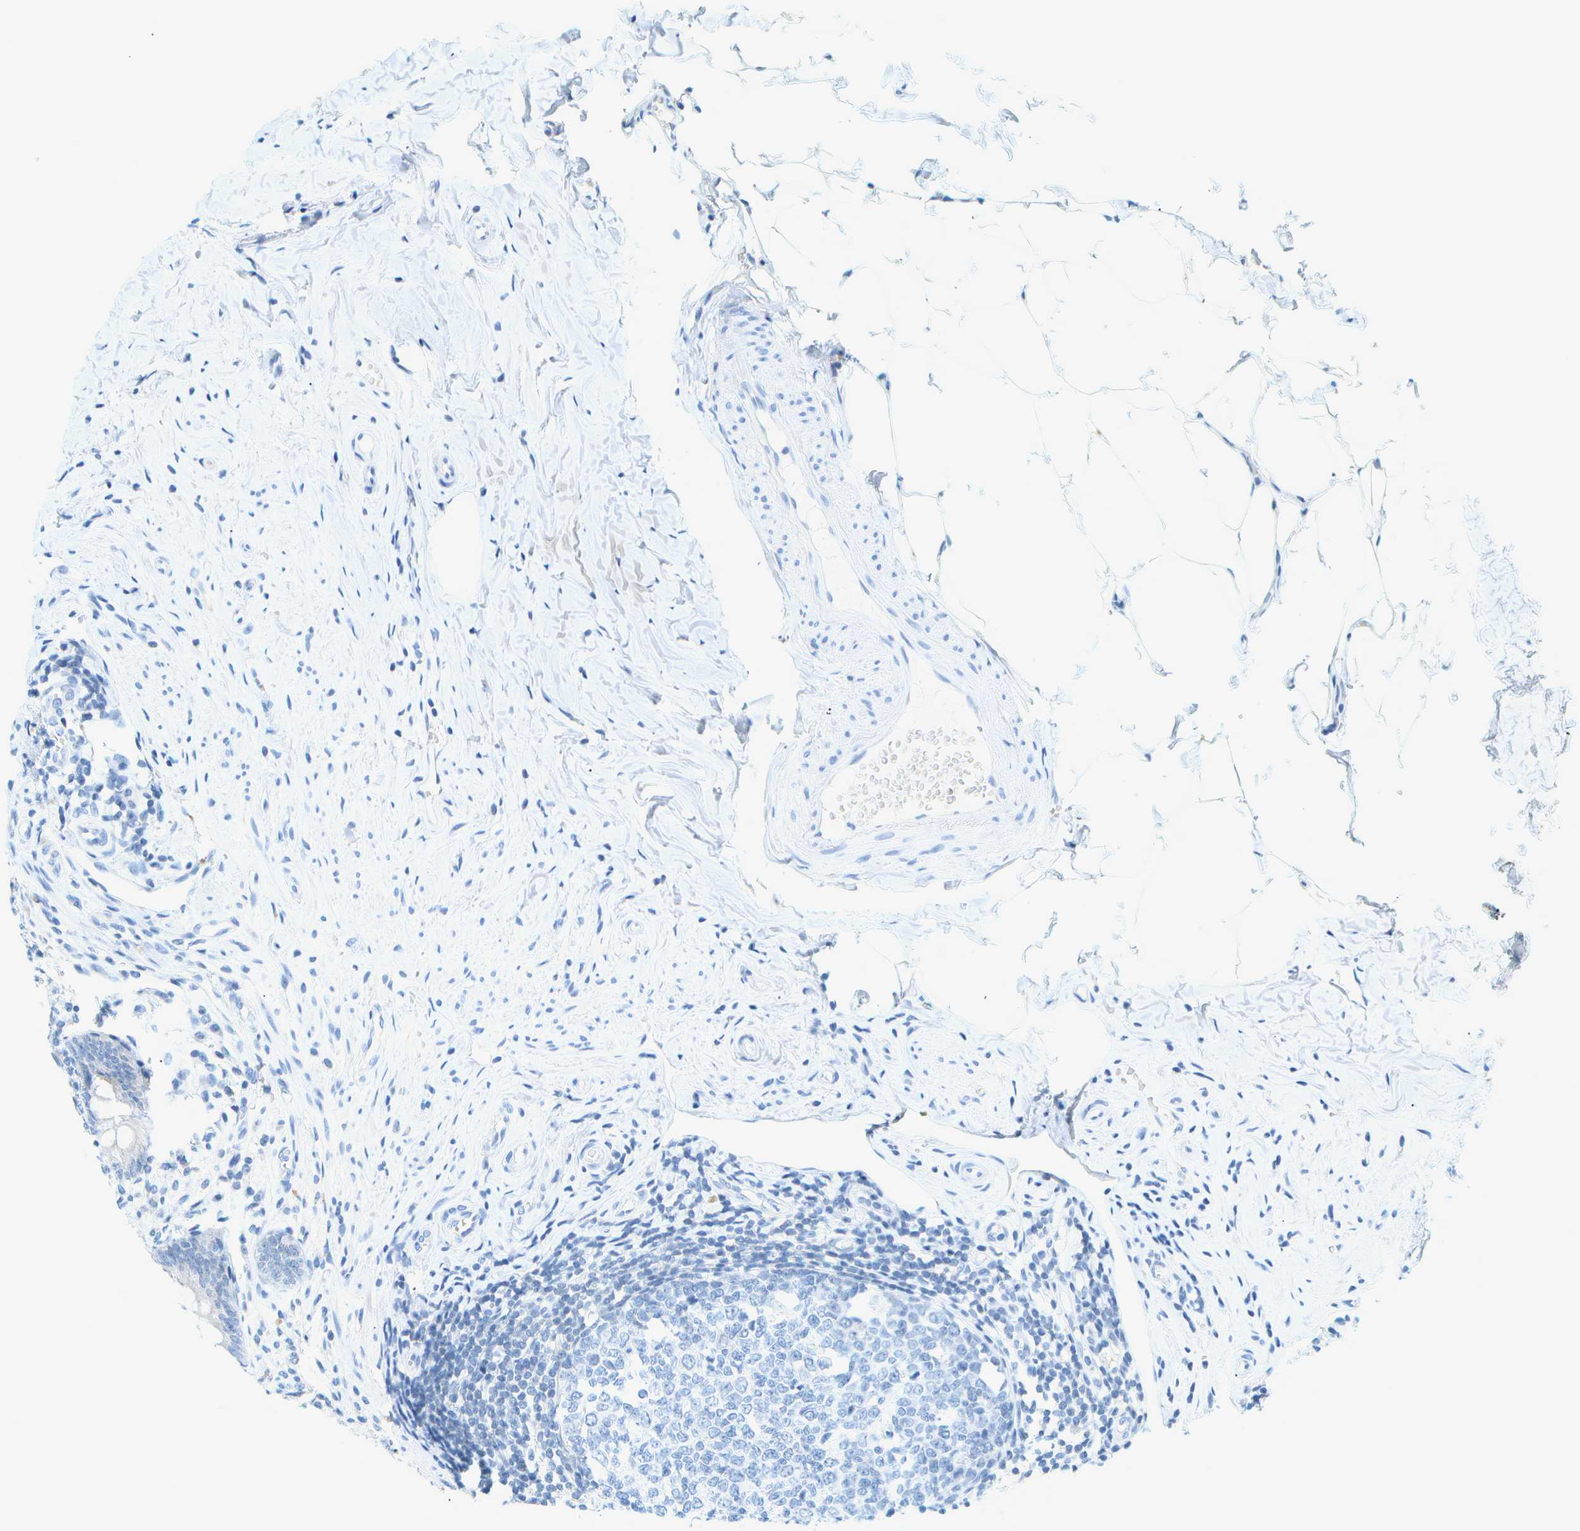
{"staining": {"intensity": "weak", "quantity": "<25%", "location": "cytoplasmic/membranous"}, "tissue": "appendix", "cell_type": "Glandular cells", "image_type": "normal", "snomed": [{"axis": "morphology", "description": "Normal tissue, NOS"}, {"axis": "topography", "description": "Appendix"}], "caption": "The IHC micrograph has no significant staining in glandular cells of appendix.", "gene": "SMYD5", "patient": {"sex": "male", "age": 56}}